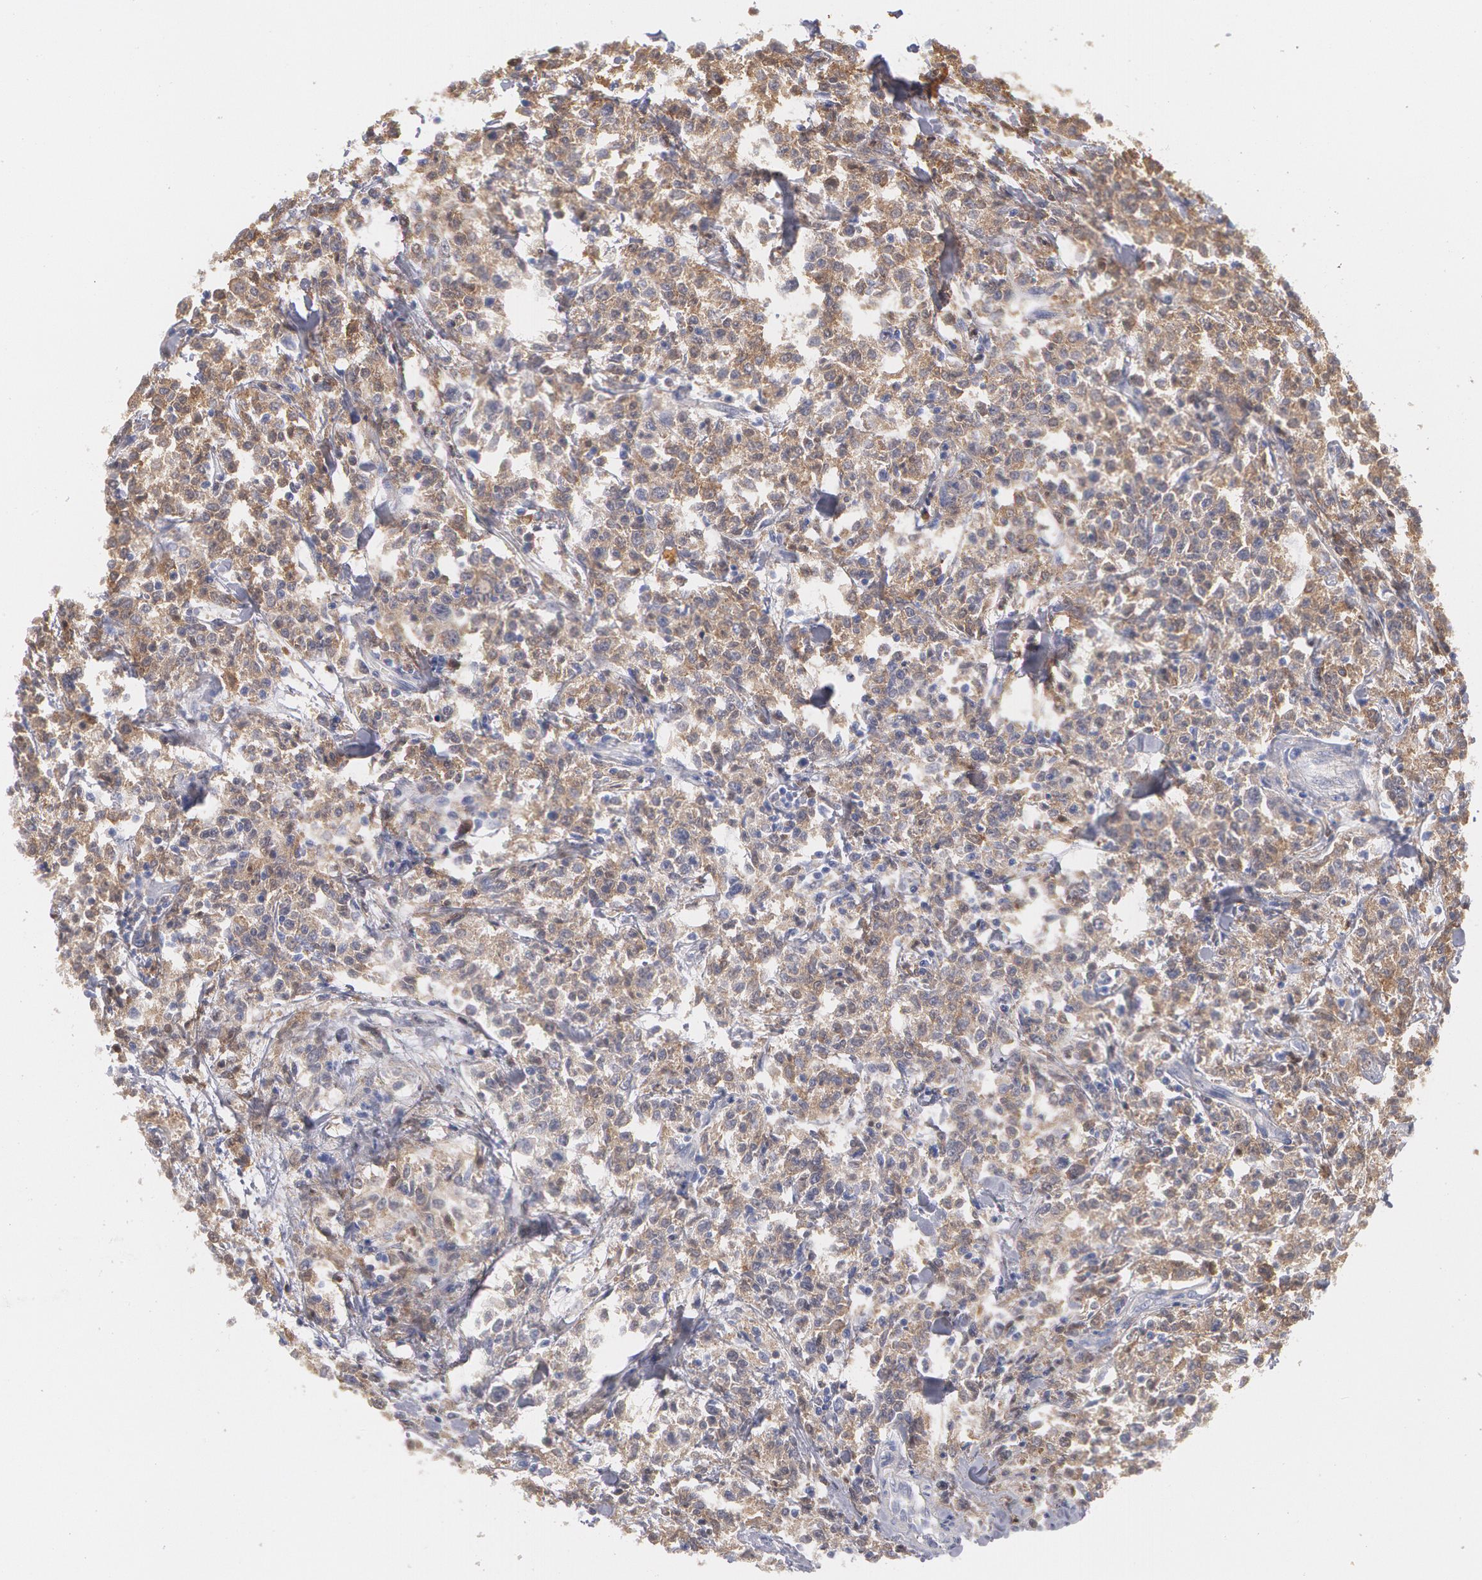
{"staining": {"intensity": "weak", "quantity": ">75%", "location": "none"}, "tissue": "lymphoma", "cell_type": "Tumor cells", "image_type": "cancer", "snomed": [{"axis": "morphology", "description": "Malignant lymphoma, non-Hodgkin's type, Low grade"}, {"axis": "topography", "description": "Small intestine"}], "caption": "Tumor cells reveal weak None expression in approximately >75% of cells in malignant lymphoma, non-Hodgkin's type (low-grade). Nuclei are stained in blue.", "gene": "SYK", "patient": {"sex": "female", "age": 59}}